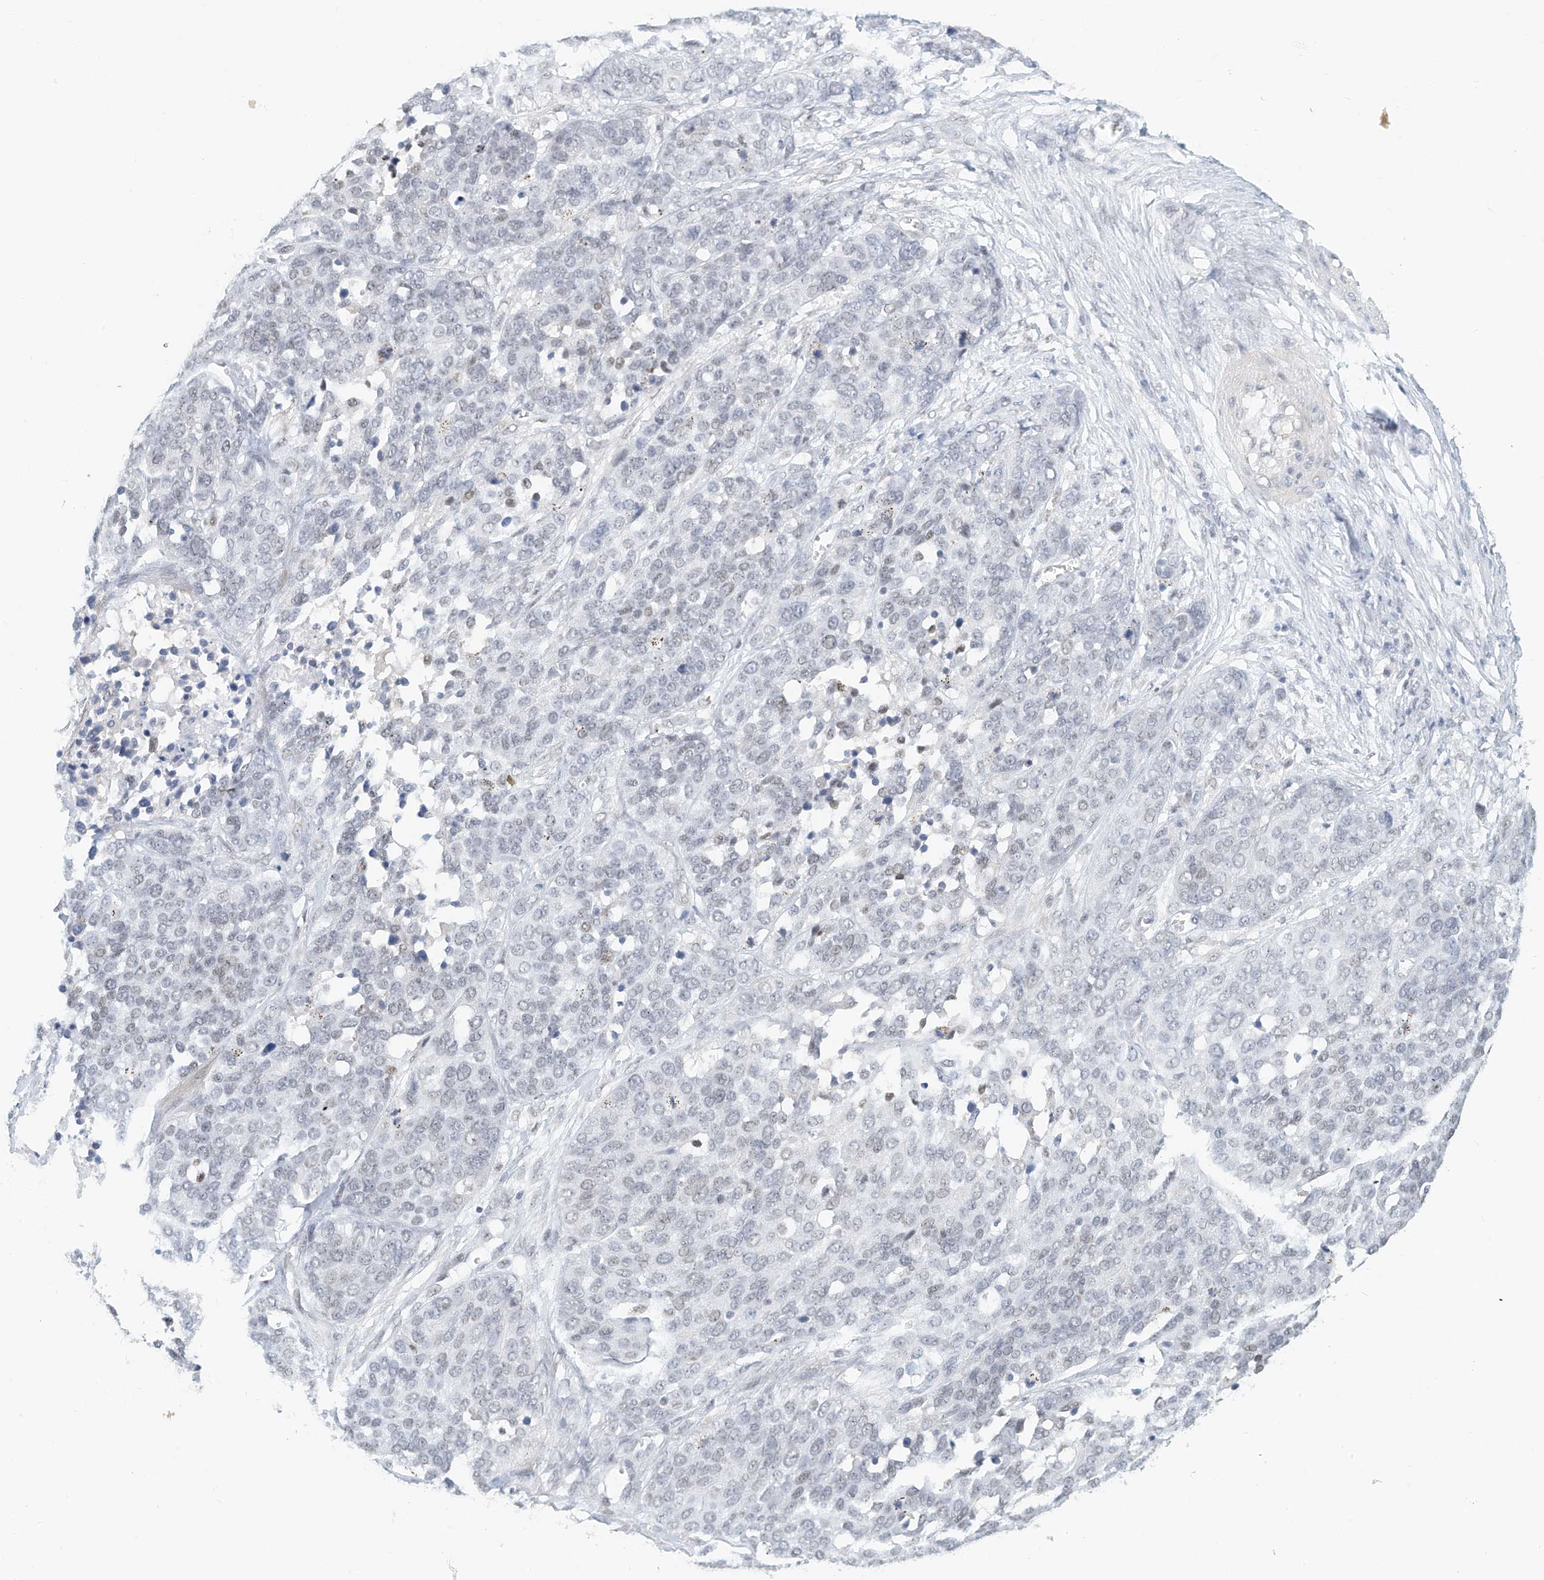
{"staining": {"intensity": "weak", "quantity": "<25%", "location": "nuclear"}, "tissue": "ovarian cancer", "cell_type": "Tumor cells", "image_type": "cancer", "snomed": [{"axis": "morphology", "description": "Cystadenocarcinoma, serous, NOS"}, {"axis": "topography", "description": "Ovary"}], "caption": "Ovarian serous cystadenocarcinoma was stained to show a protein in brown. There is no significant expression in tumor cells. (DAB IHC visualized using brightfield microscopy, high magnification).", "gene": "ARHGAP28", "patient": {"sex": "female", "age": 44}}